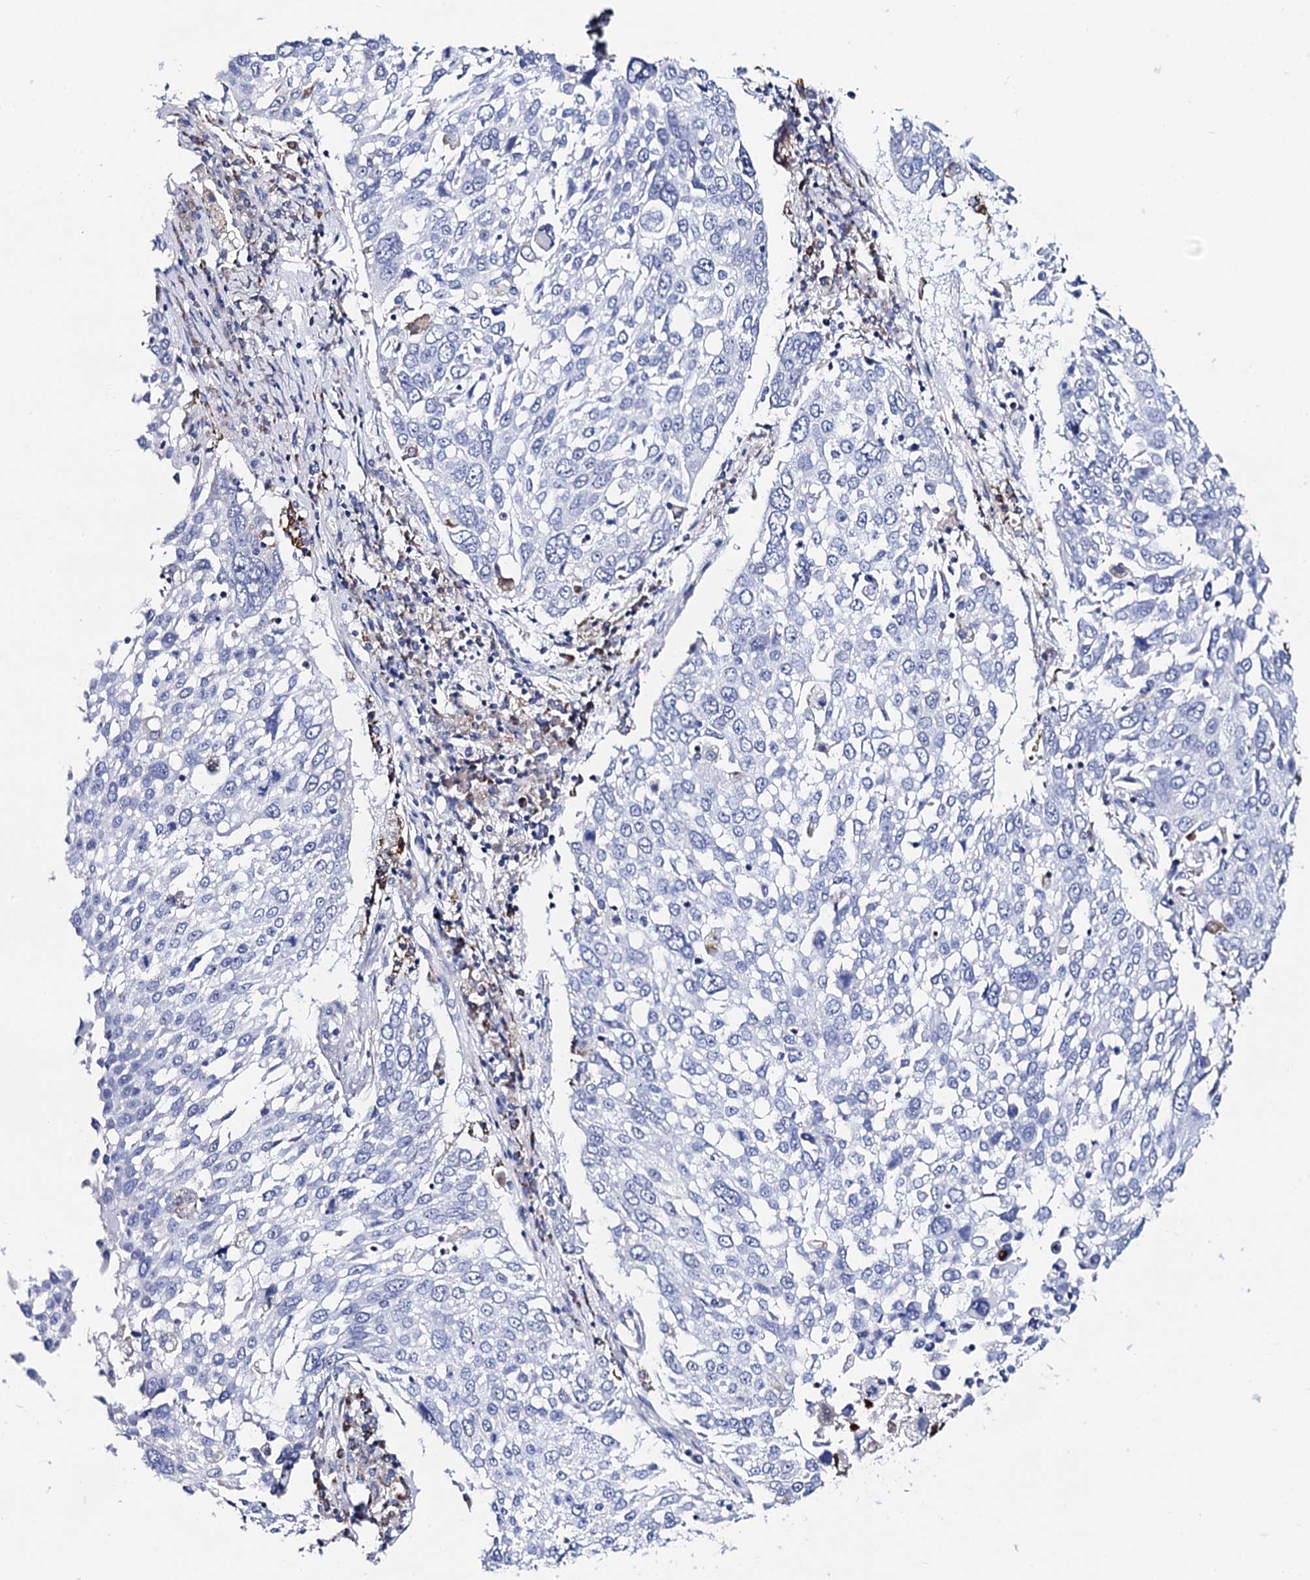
{"staining": {"intensity": "negative", "quantity": "none", "location": "none"}, "tissue": "lung cancer", "cell_type": "Tumor cells", "image_type": "cancer", "snomed": [{"axis": "morphology", "description": "Squamous cell carcinoma, NOS"}, {"axis": "topography", "description": "Lung"}], "caption": "Lung cancer was stained to show a protein in brown. There is no significant staining in tumor cells.", "gene": "ACADSB", "patient": {"sex": "male", "age": 65}}